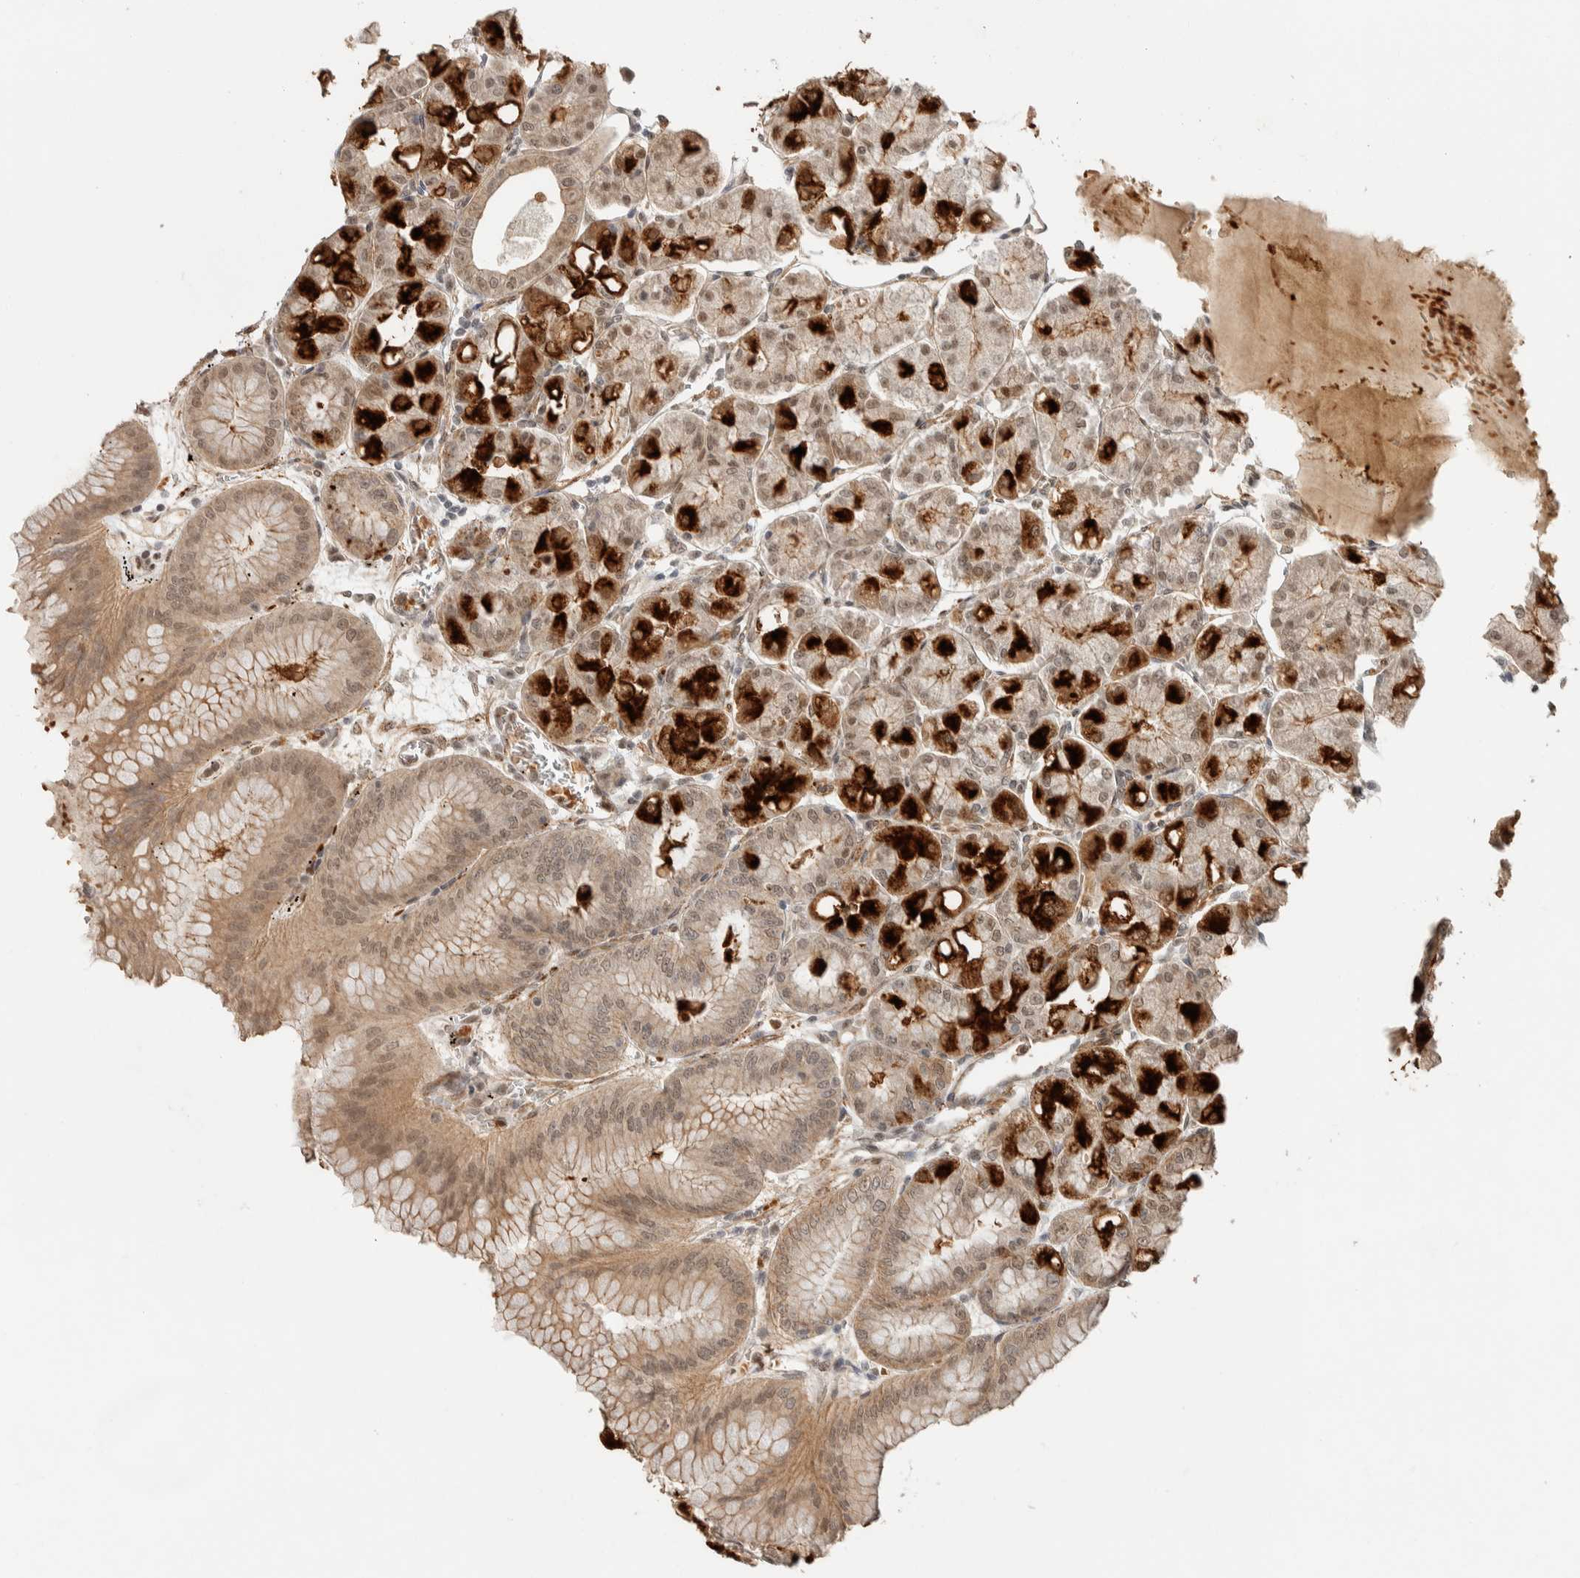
{"staining": {"intensity": "strong", "quantity": "25%-75%", "location": "cytoplasmic/membranous,nuclear"}, "tissue": "stomach", "cell_type": "Glandular cells", "image_type": "normal", "snomed": [{"axis": "morphology", "description": "Normal tissue, NOS"}, {"axis": "topography", "description": "Stomach, lower"}], "caption": "Approximately 25%-75% of glandular cells in unremarkable stomach demonstrate strong cytoplasmic/membranous,nuclear protein positivity as visualized by brown immunohistochemical staining.", "gene": "ZBTB2", "patient": {"sex": "male", "age": 71}}